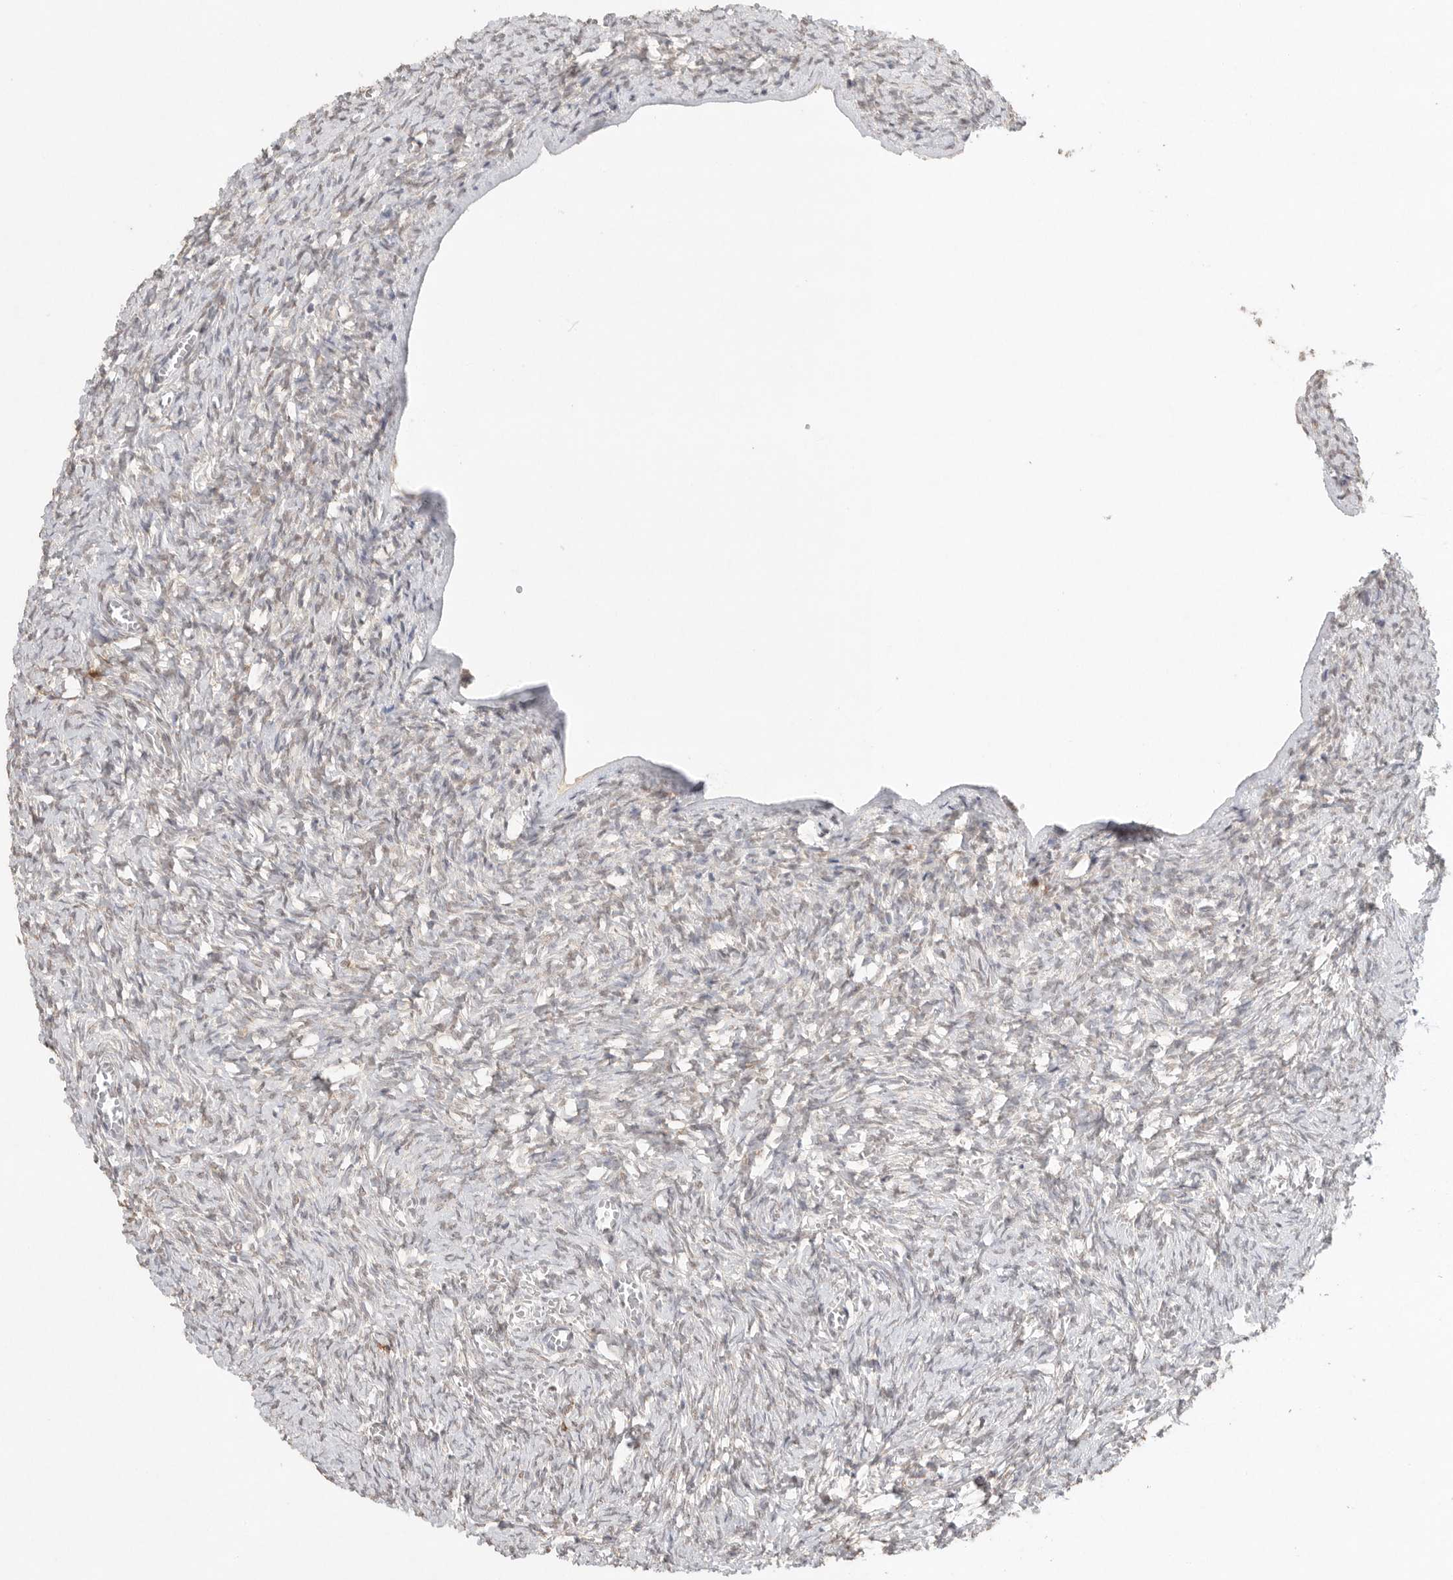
{"staining": {"intensity": "weak", "quantity": "<25%", "location": "cytoplasmic/membranous"}, "tissue": "ovary", "cell_type": "Follicle cells", "image_type": "normal", "snomed": [{"axis": "morphology", "description": "Normal tissue, NOS"}, {"axis": "topography", "description": "Ovary"}], "caption": "The micrograph reveals no staining of follicle cells in benign ovary. (Stains: DAB immunohistochemistry (IHC) with hematoxylin counter stain, Microscopy: brightfield microscopy at high magnification).", "gene": "KLK5", "patient": {"sex": "female", "age": 27}}